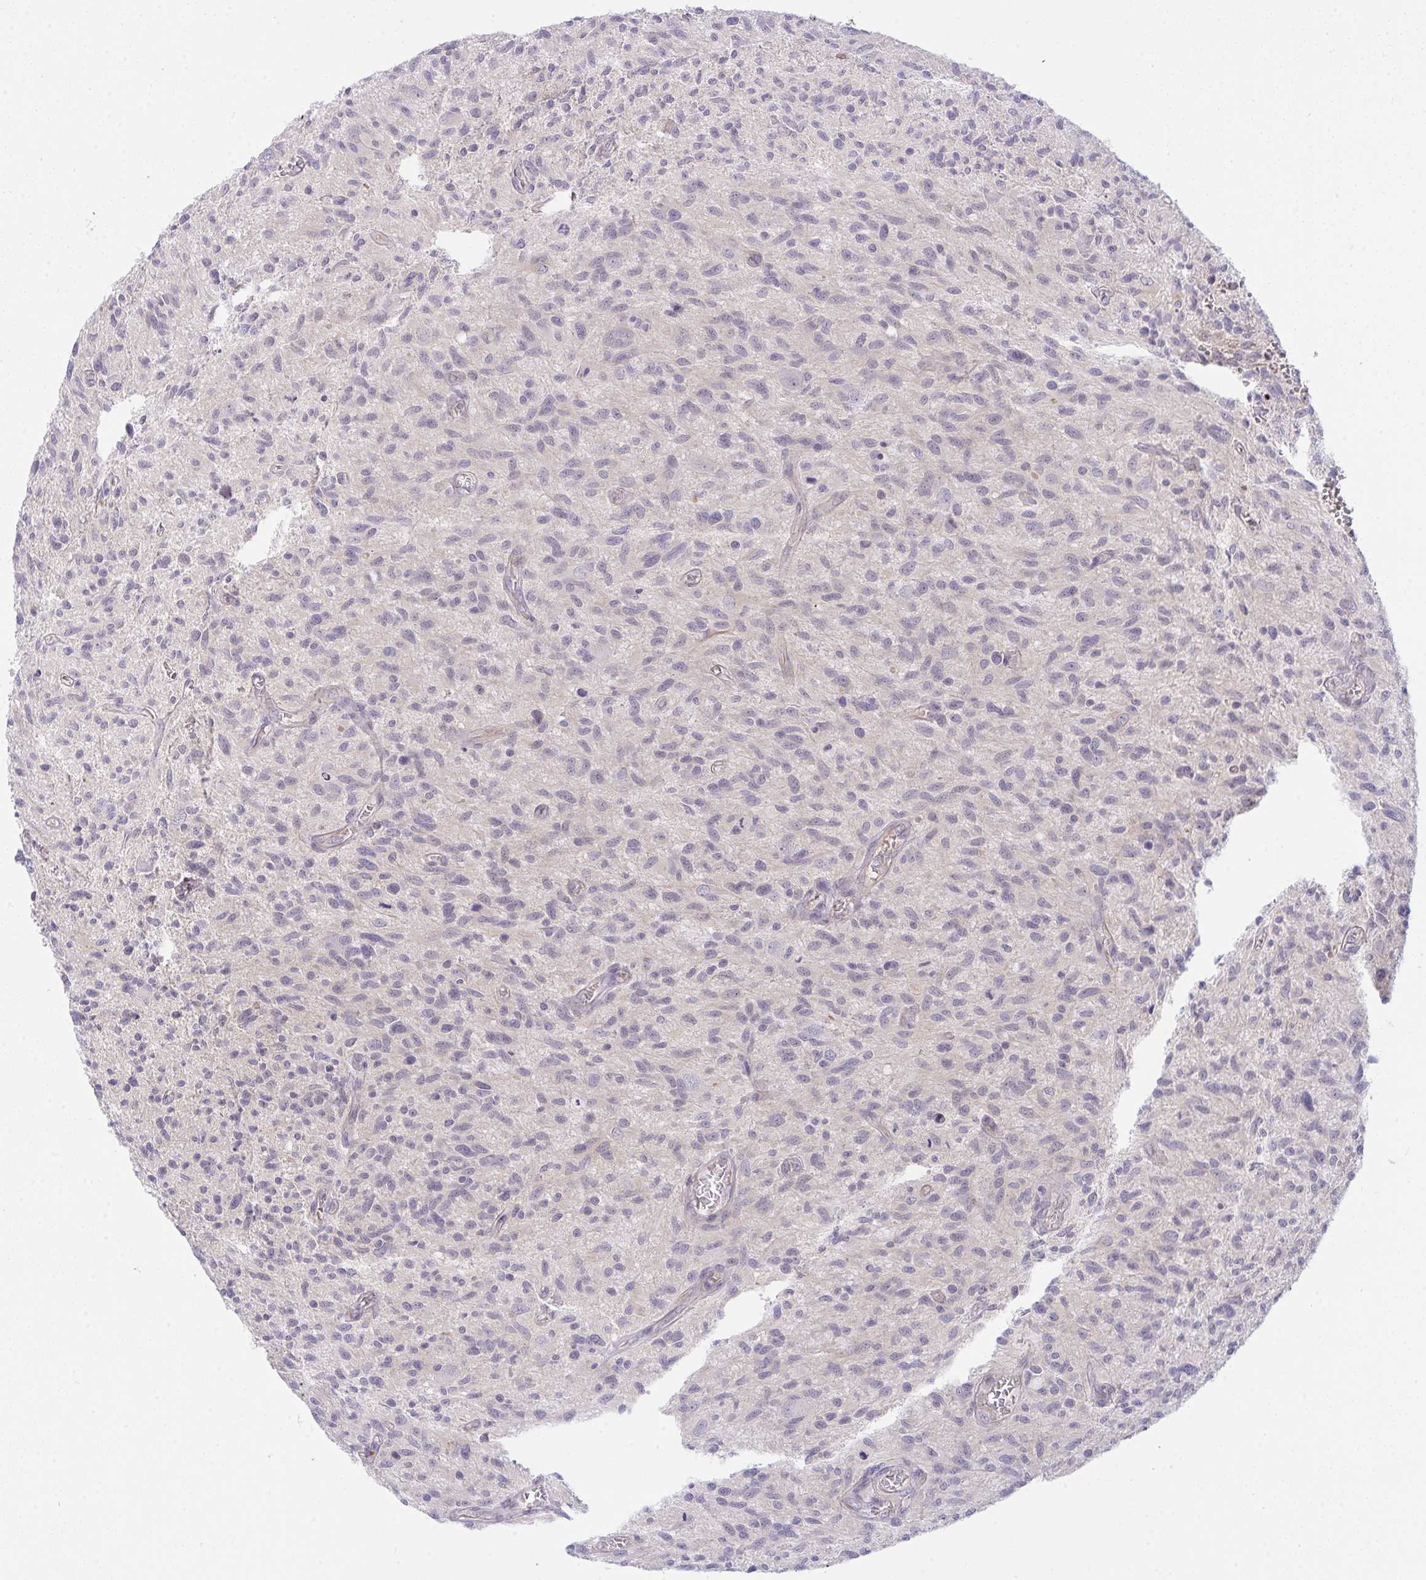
{"staining": {"intensity": "negative", "quantity": "none", "location": "none"}, "tissue": "glioma", "cell_type": "Tumor cells", "image_type": "cancer", "snomed": [{"axis": "morphology", "description": "Glioma, malignant, High grade"}, {"axis": "topography", "description": "Brain"}], "caption": "Glioma was stained to show a protein in brown. There is no significant positivity in tumor cells.", "gene": "HOXD12", "patient": {"sex": "male", "age": 75}}